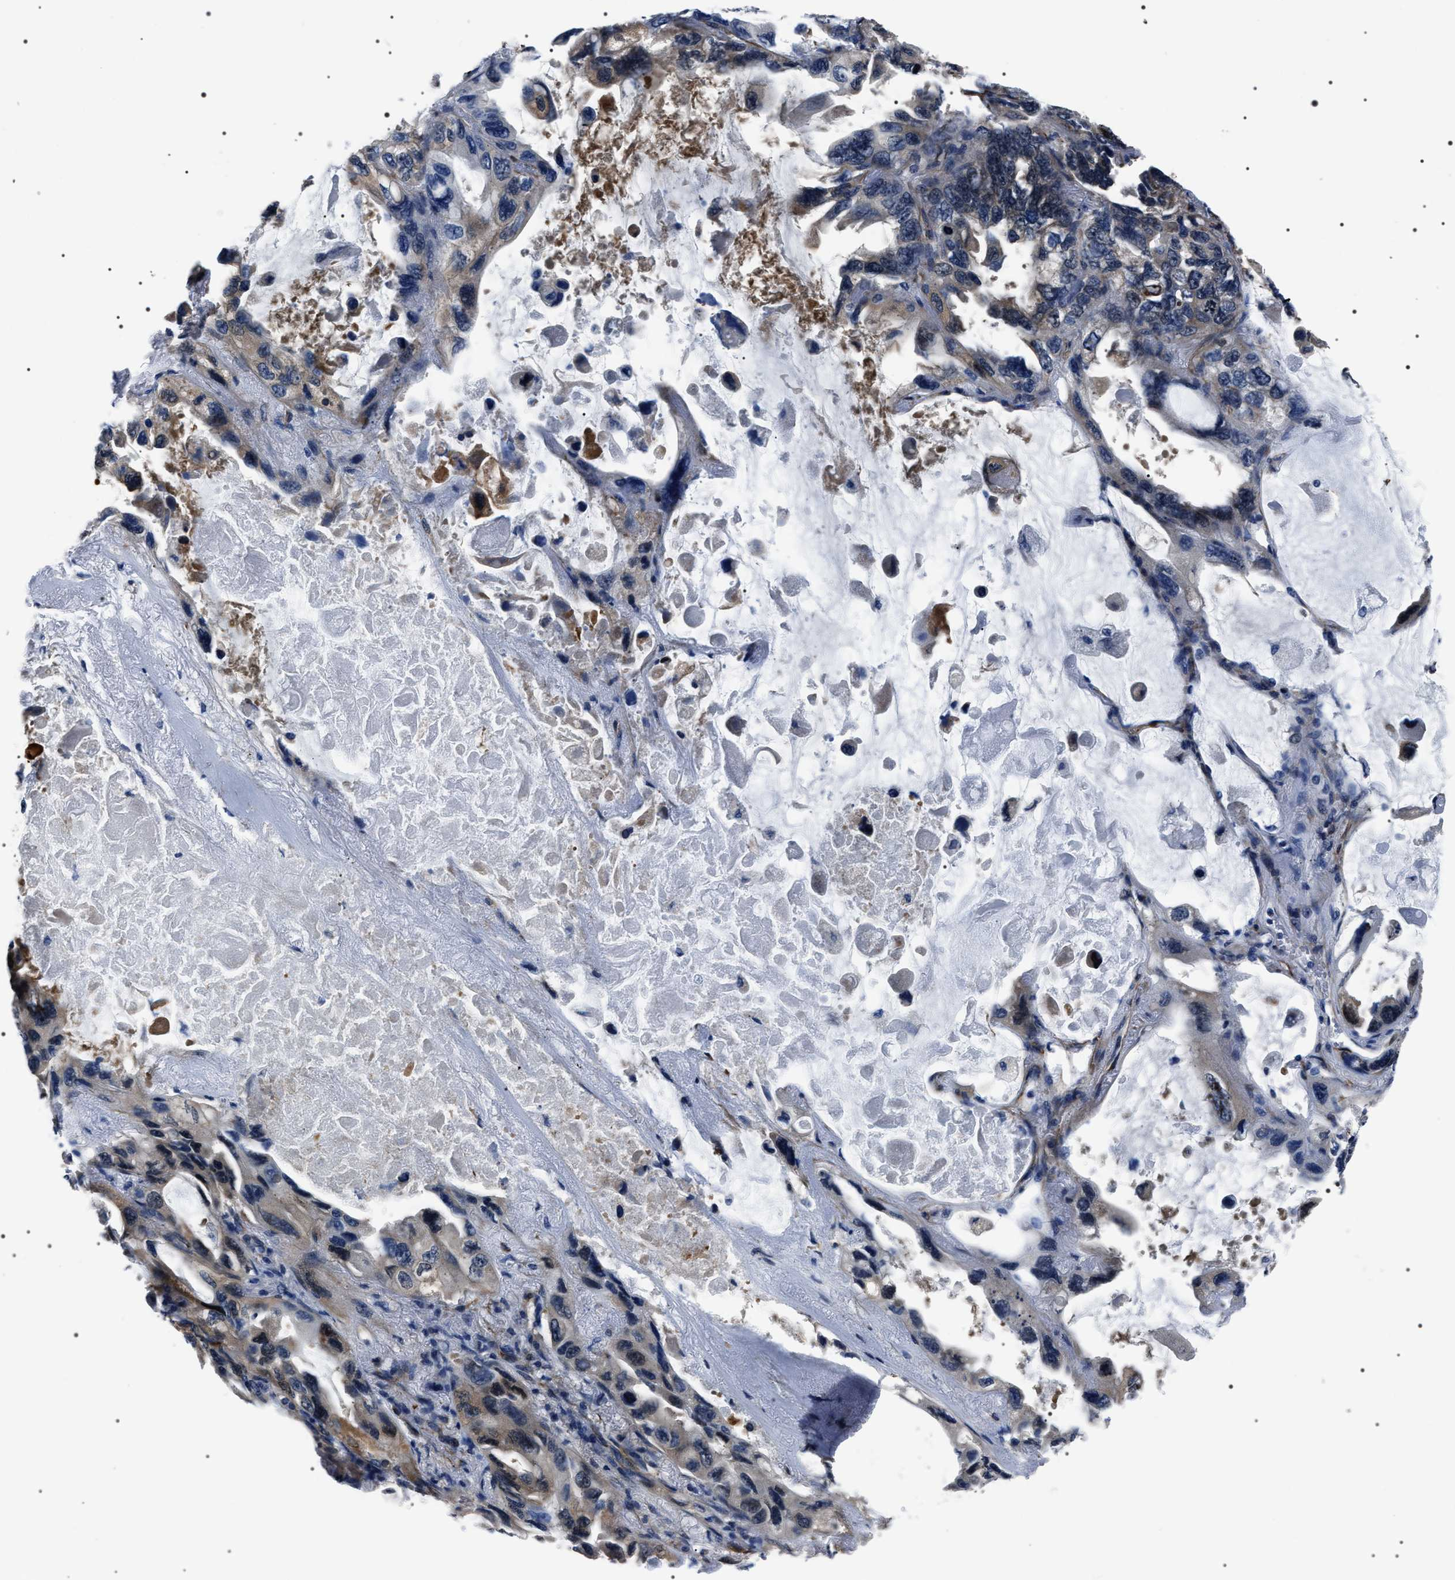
{"staining": {"intensity": "moderate", "quantity": "<25%", "location": "cytoplasmic/membranous"}, "tissue": "lung cancer", "cell_type": "Tumor cells", "image_type": "cancer", "snomed": [{"axis": "morphology", "description": "Squamous cell carcinoma, NOS"}, {"axis": "topography", "description": "Lung"}], "caption": "Protein staining of lung cancer tissue demonstrates moderate cytoplasmic/membranous positivity in approximately <25% of tumor cells.", "gene": "BAG2", "patient": {"sex": "female", "age": 73}}